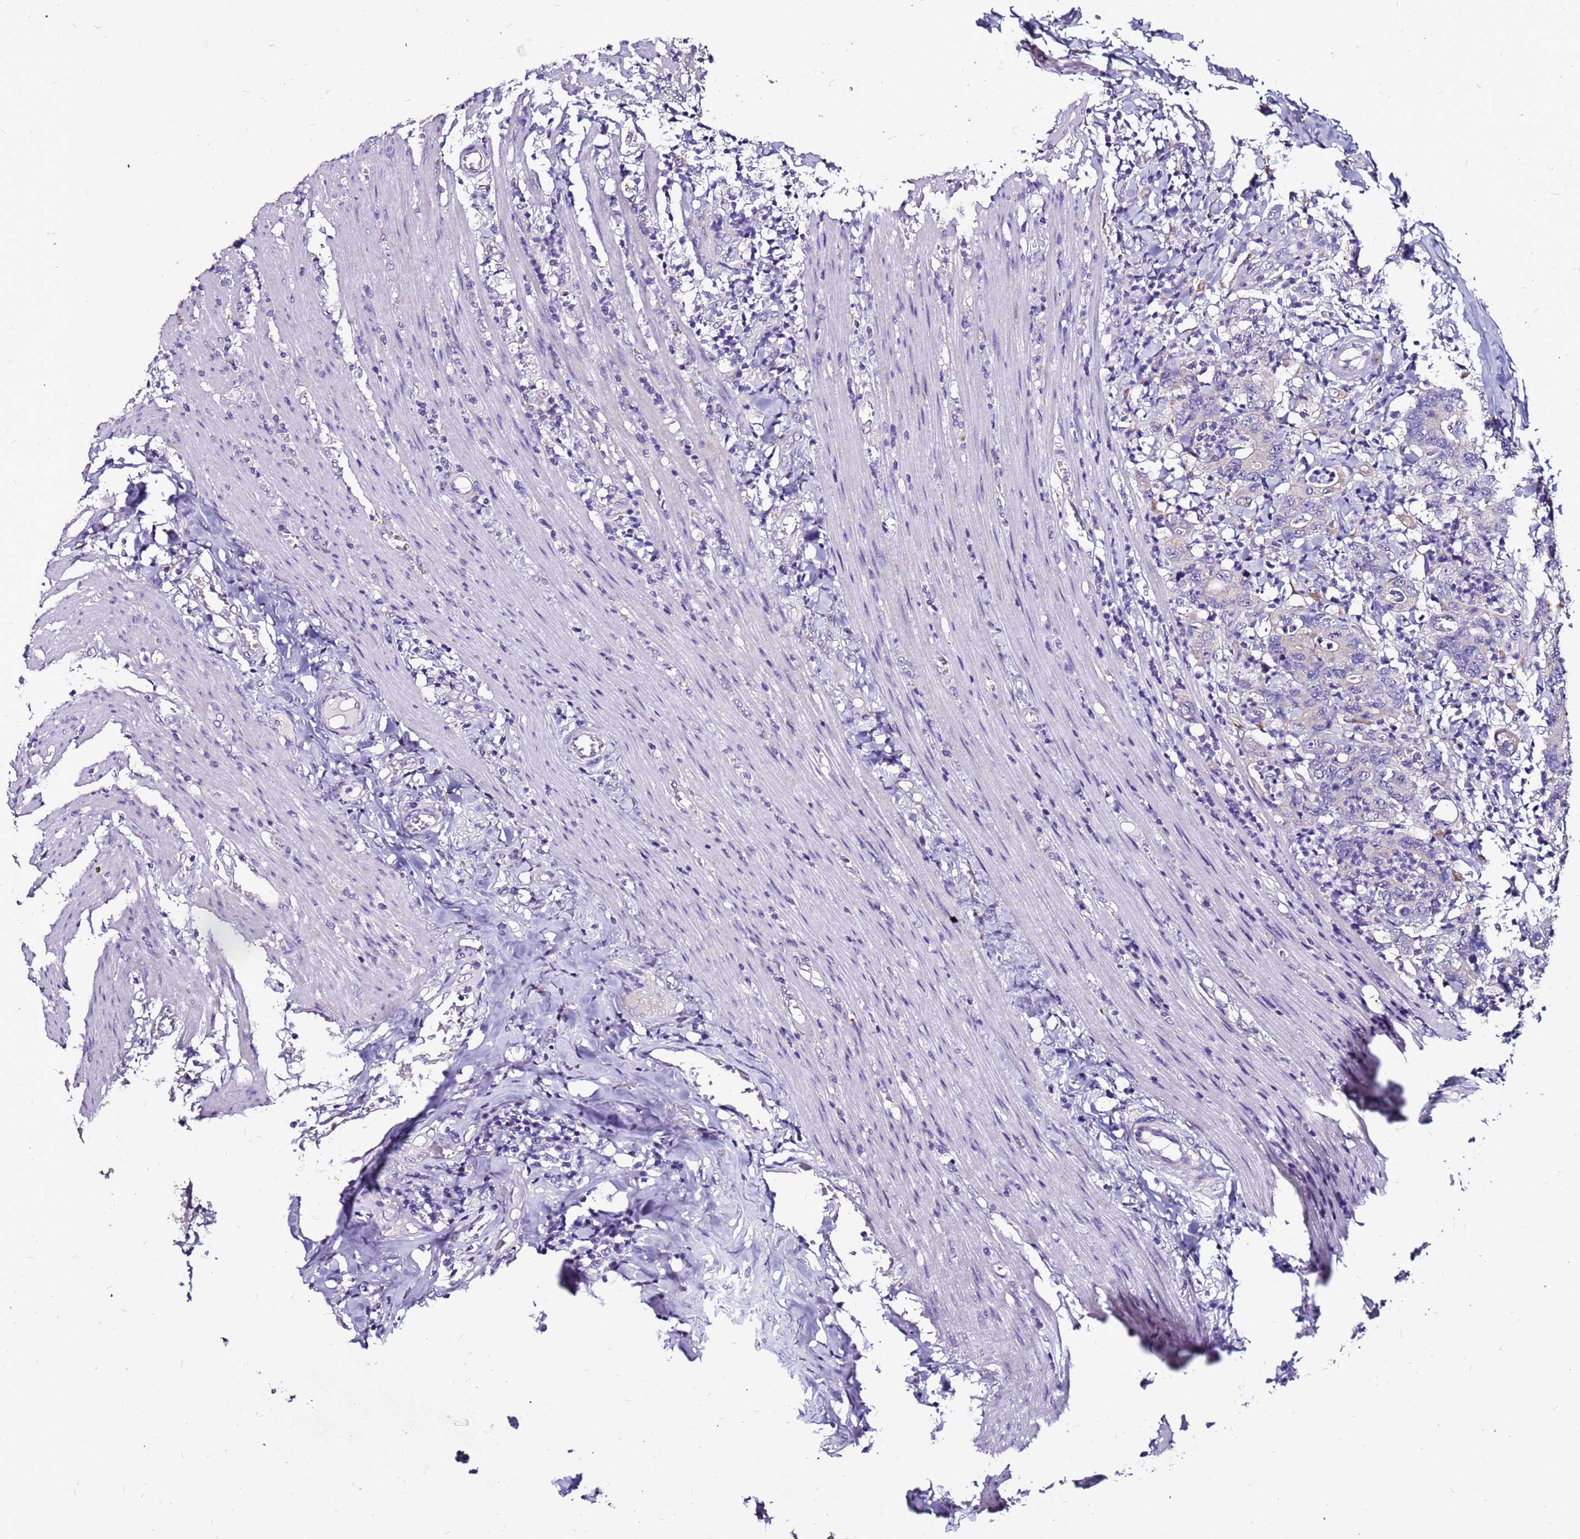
{"staining": {"intensity": "negative", "quantity": "none", "location": "none"}, "tissue": "colorectal cancer", "cell_type": "Tumor cells", "image_type": "cancer", "snomed": [{"axis": "morphology", "description": "Adenocarcinoma, NOS"}, {"axis": "topography", "description": "Colon"}], "caption": "Tumor cells are negative for protein expression in human colorectal cancer.", "gene": "SLC44A3", "patient": {"sex": "female", "age": 75}}